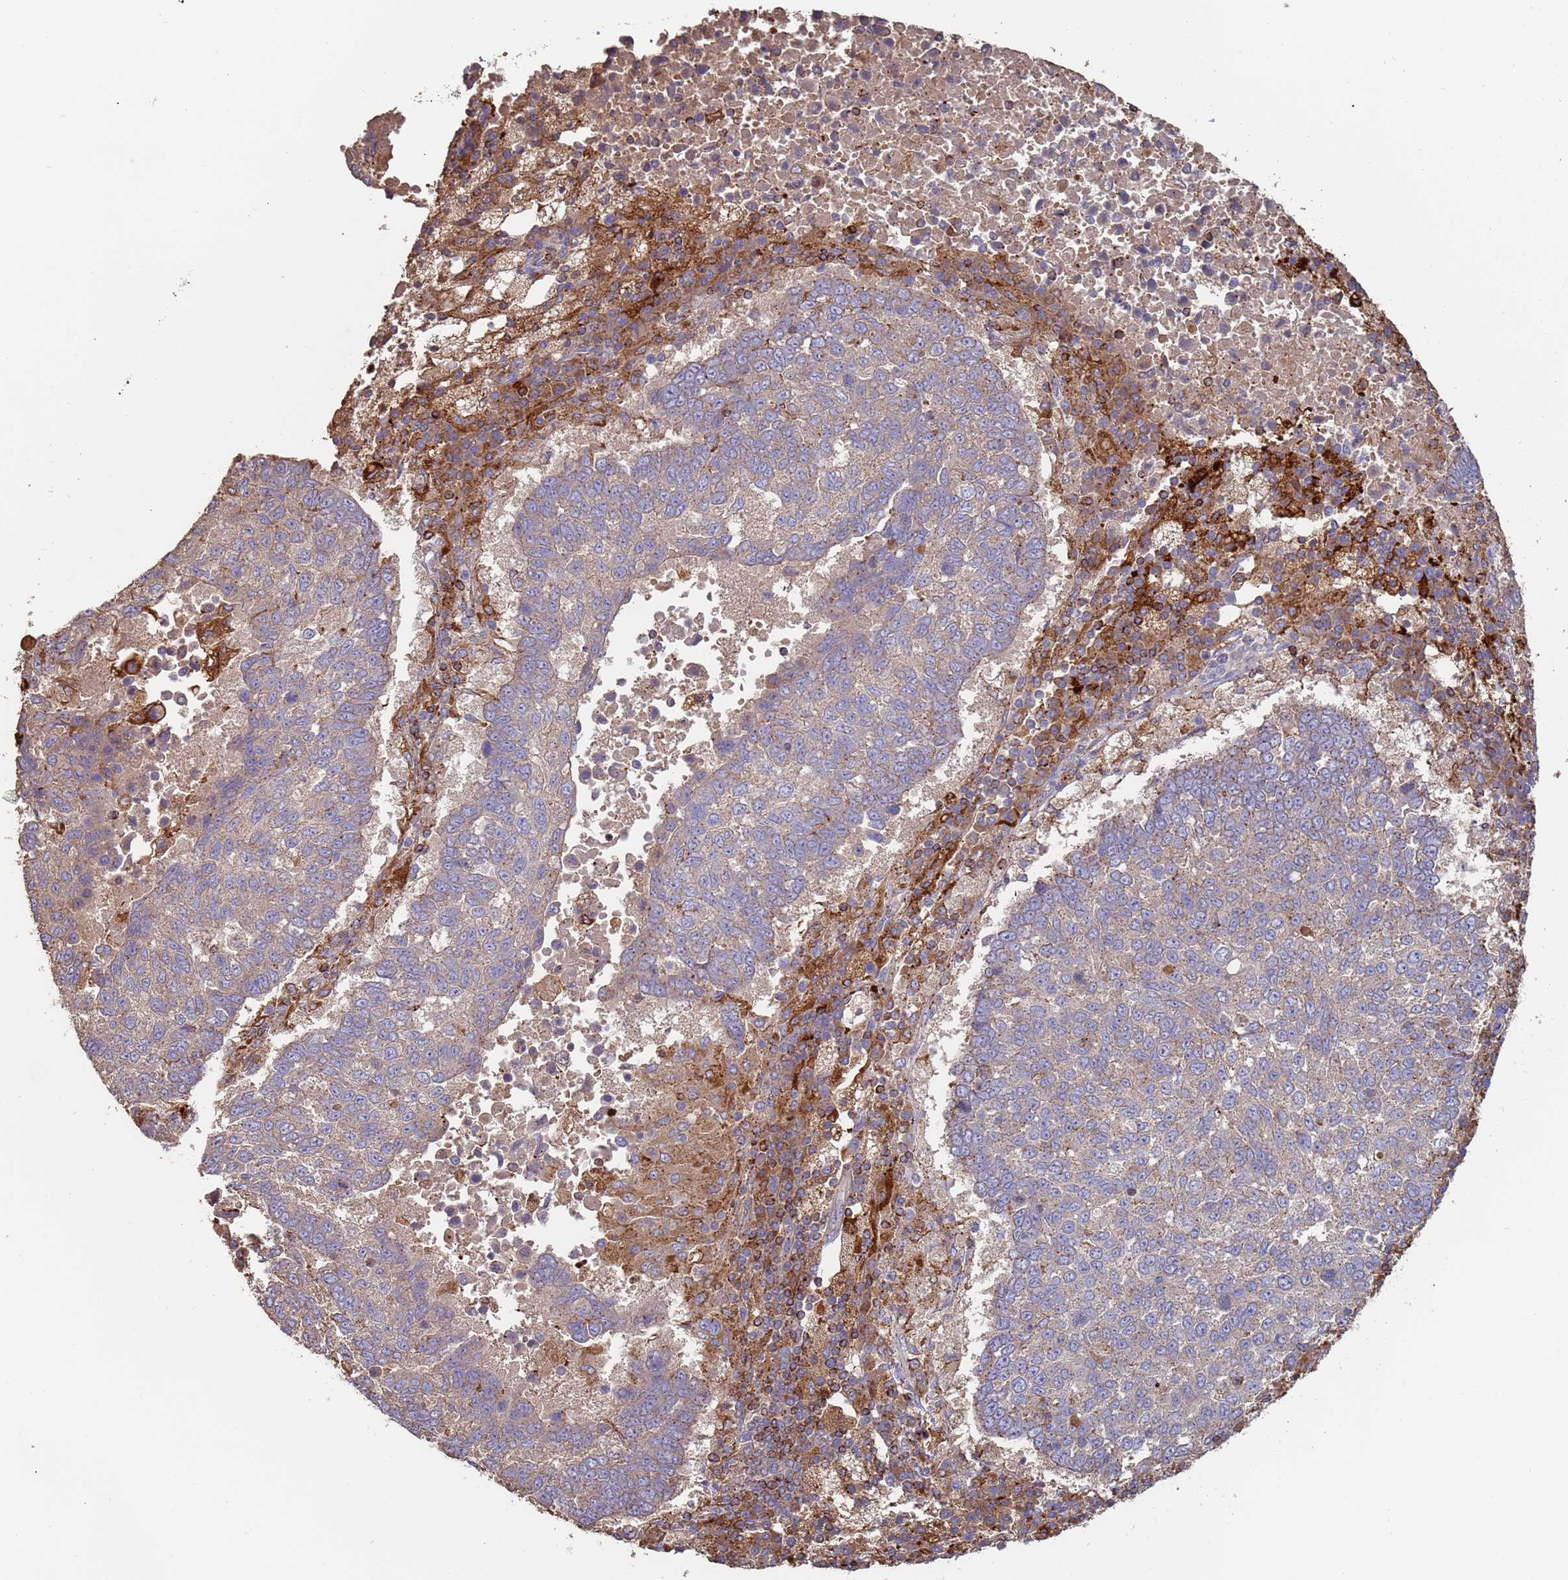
{"staining": {"intensity": "weak", "quantity": "<25%", "location": "cytoplasmic/membranous"}, "tissue": "lung cancer", "cell_type": "Tumor cells", "image_type": "cancer", "snomed": [{"axis": "morphology", "description": "Squamous cell carcinoma, NOS"}, {"axis": "topography", "description": "Lung"}], "caption": "This photomicrograph is of lung cancer (squamous cell carcinoma) stained with immunohistochemistry to label a protein in brown with the nuclei are counter-stained blue. There is no staining in tumor cells.", "gene": "MALRD1", "patient": {"sex": "male", "age": 73}}